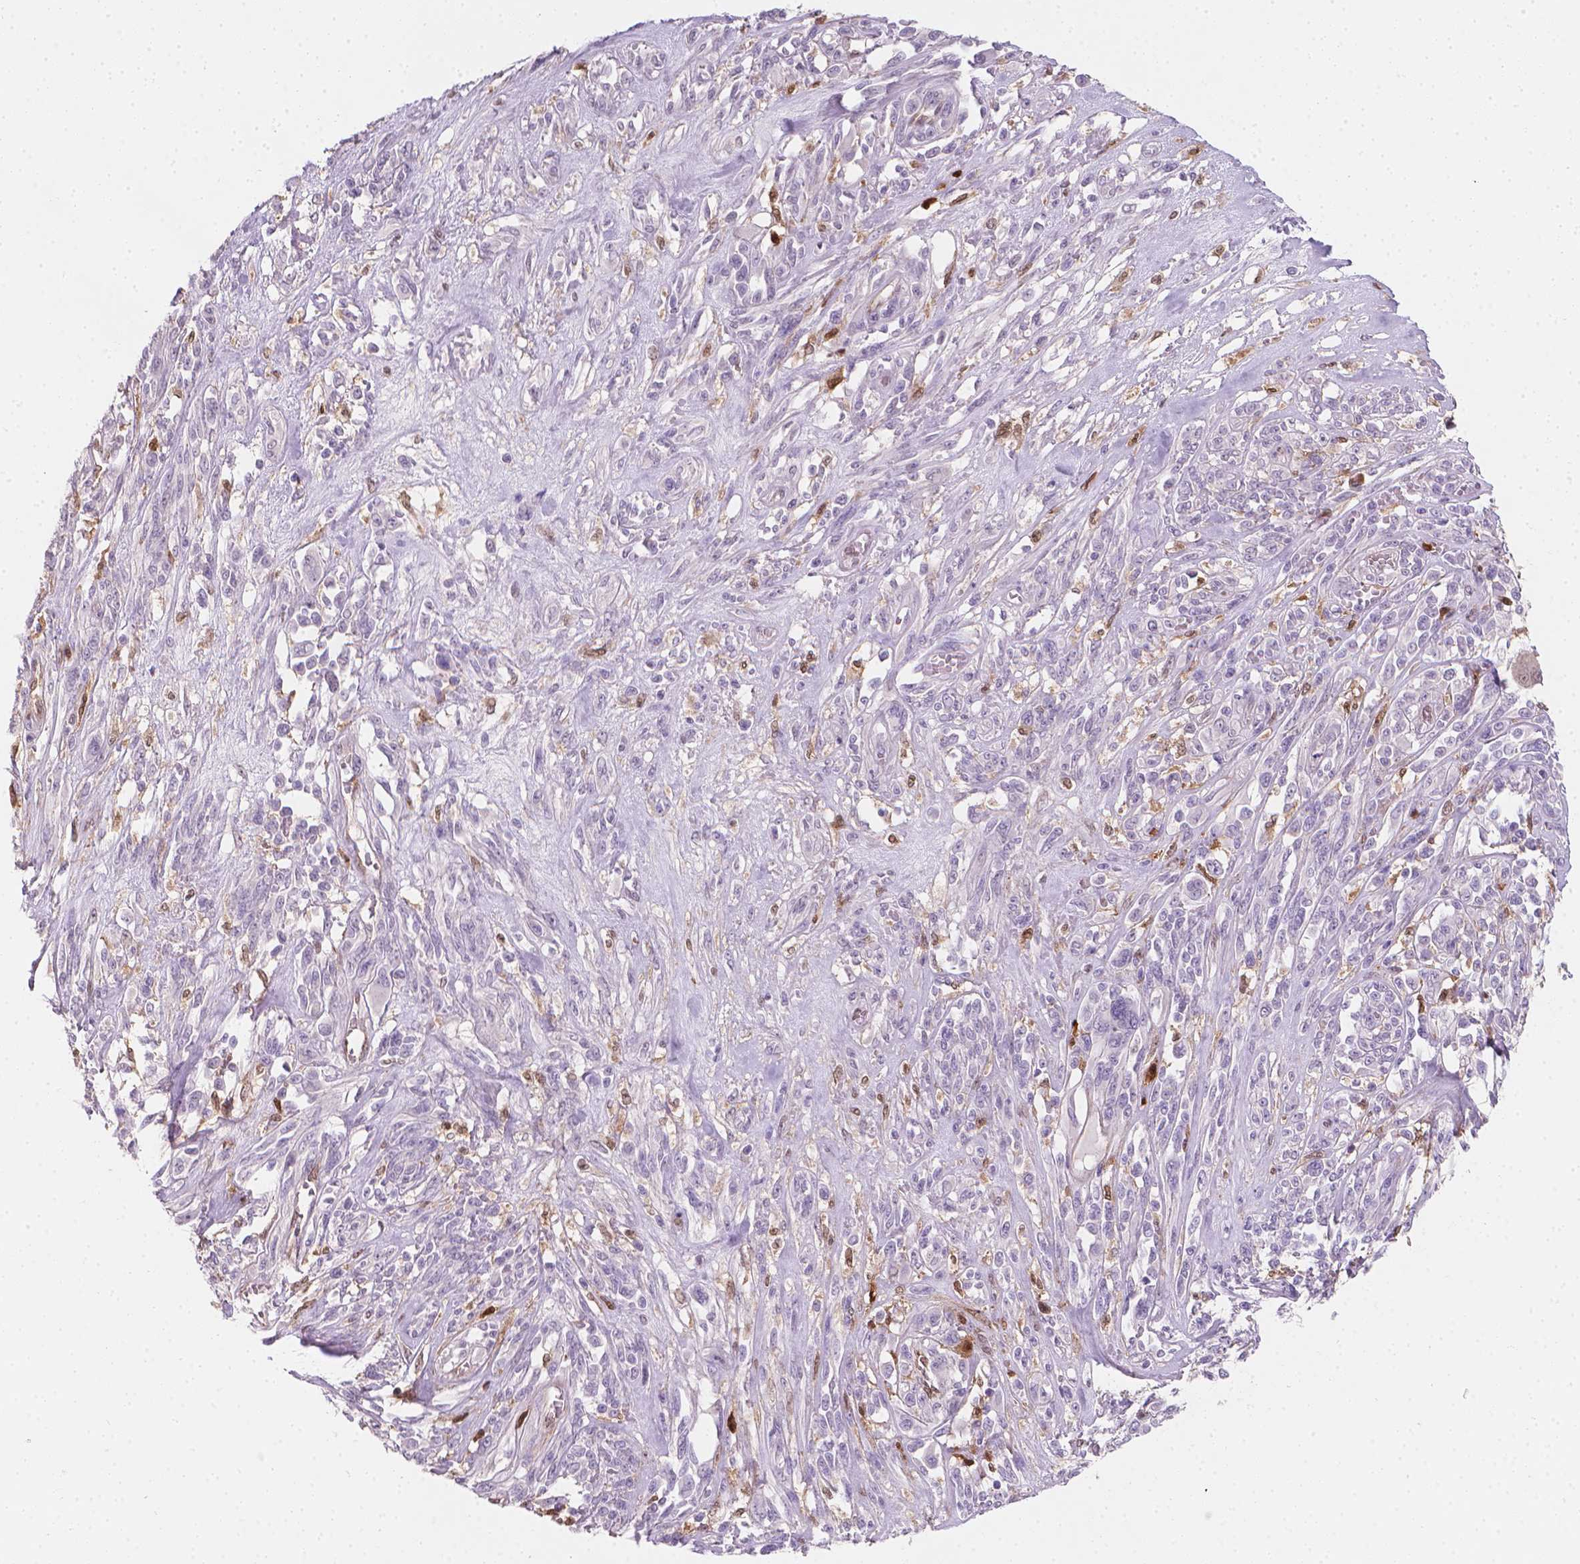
{"staining": {"intensity": "negative", "quantity": "none", "location": "none"}, "tissue": "melanoma", "cell_type": "Tumor cells", "image_type": "cancer", "snomed": [{"axis": "morphology", "description": "Malignant melanoma, NOS"}, {"axis": "topography", "description": "Skin"}], "caption": "Tumor cells show no significant staining in malignant melanoma.", "gene": "TNFAIP2", "patient": {"sex": "female", "age": 91}}